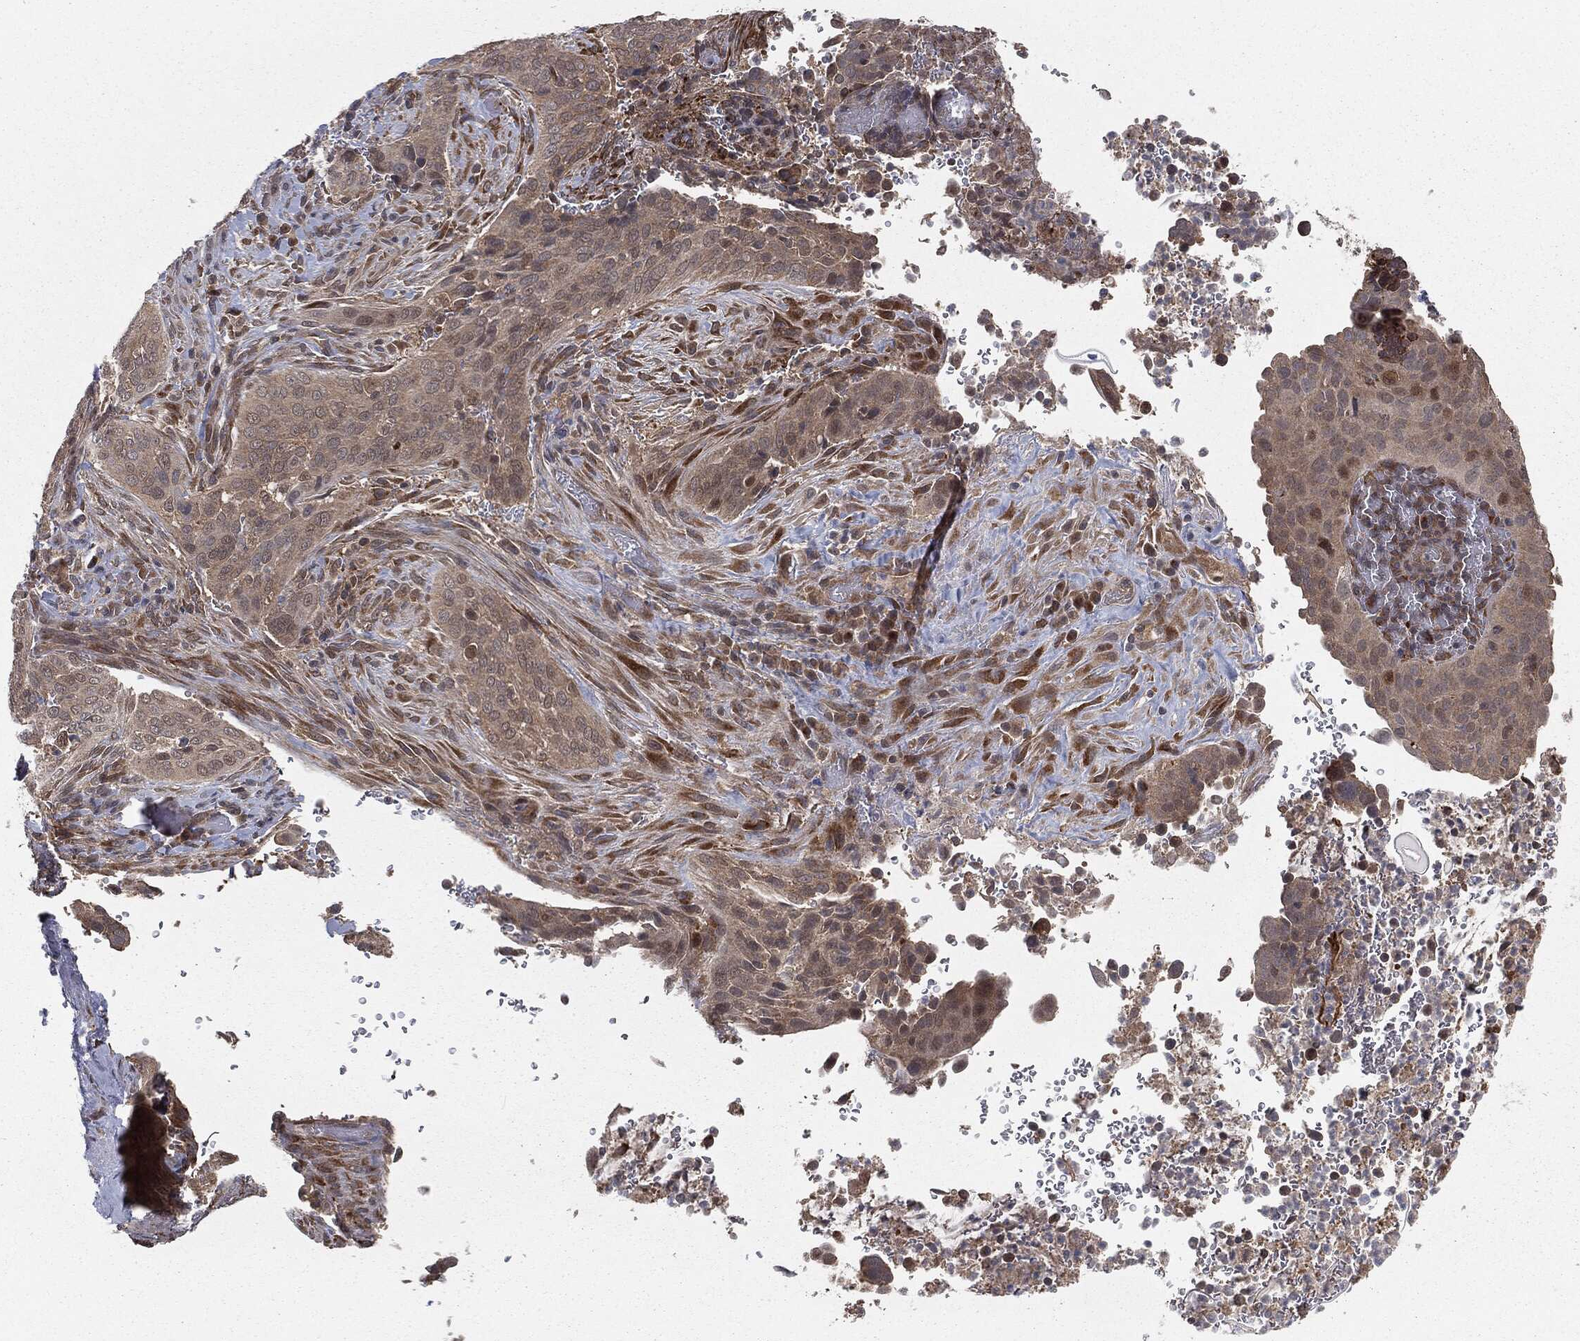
{"staining": {"intensity": "weak", "quantity": "25%-75%", "location": "cytoplasmic/membranous"}, "tissue": "cervical cancer", "cell_type": "Tumor cells", "image_type": "cancer", "snomed": [{"axis": "morphology", "description": "Squamous cell carcinoma, NOS"}, {"axis": "topography", "description": "Cervix"}], "caption": "Immunohistochemical staining of human squamous cell carcinoma (cervical) shows weak cytoplasmic/membranous protein positivity in approximately 25%-75% of tumor cells. The protein of interest is stained brown, and the nuclei are stained in blue (DAB IHC with brightfield microscopy, high magnification).", "gene": "FBXO7", "patient": {"sex": "female", "age": 38}}